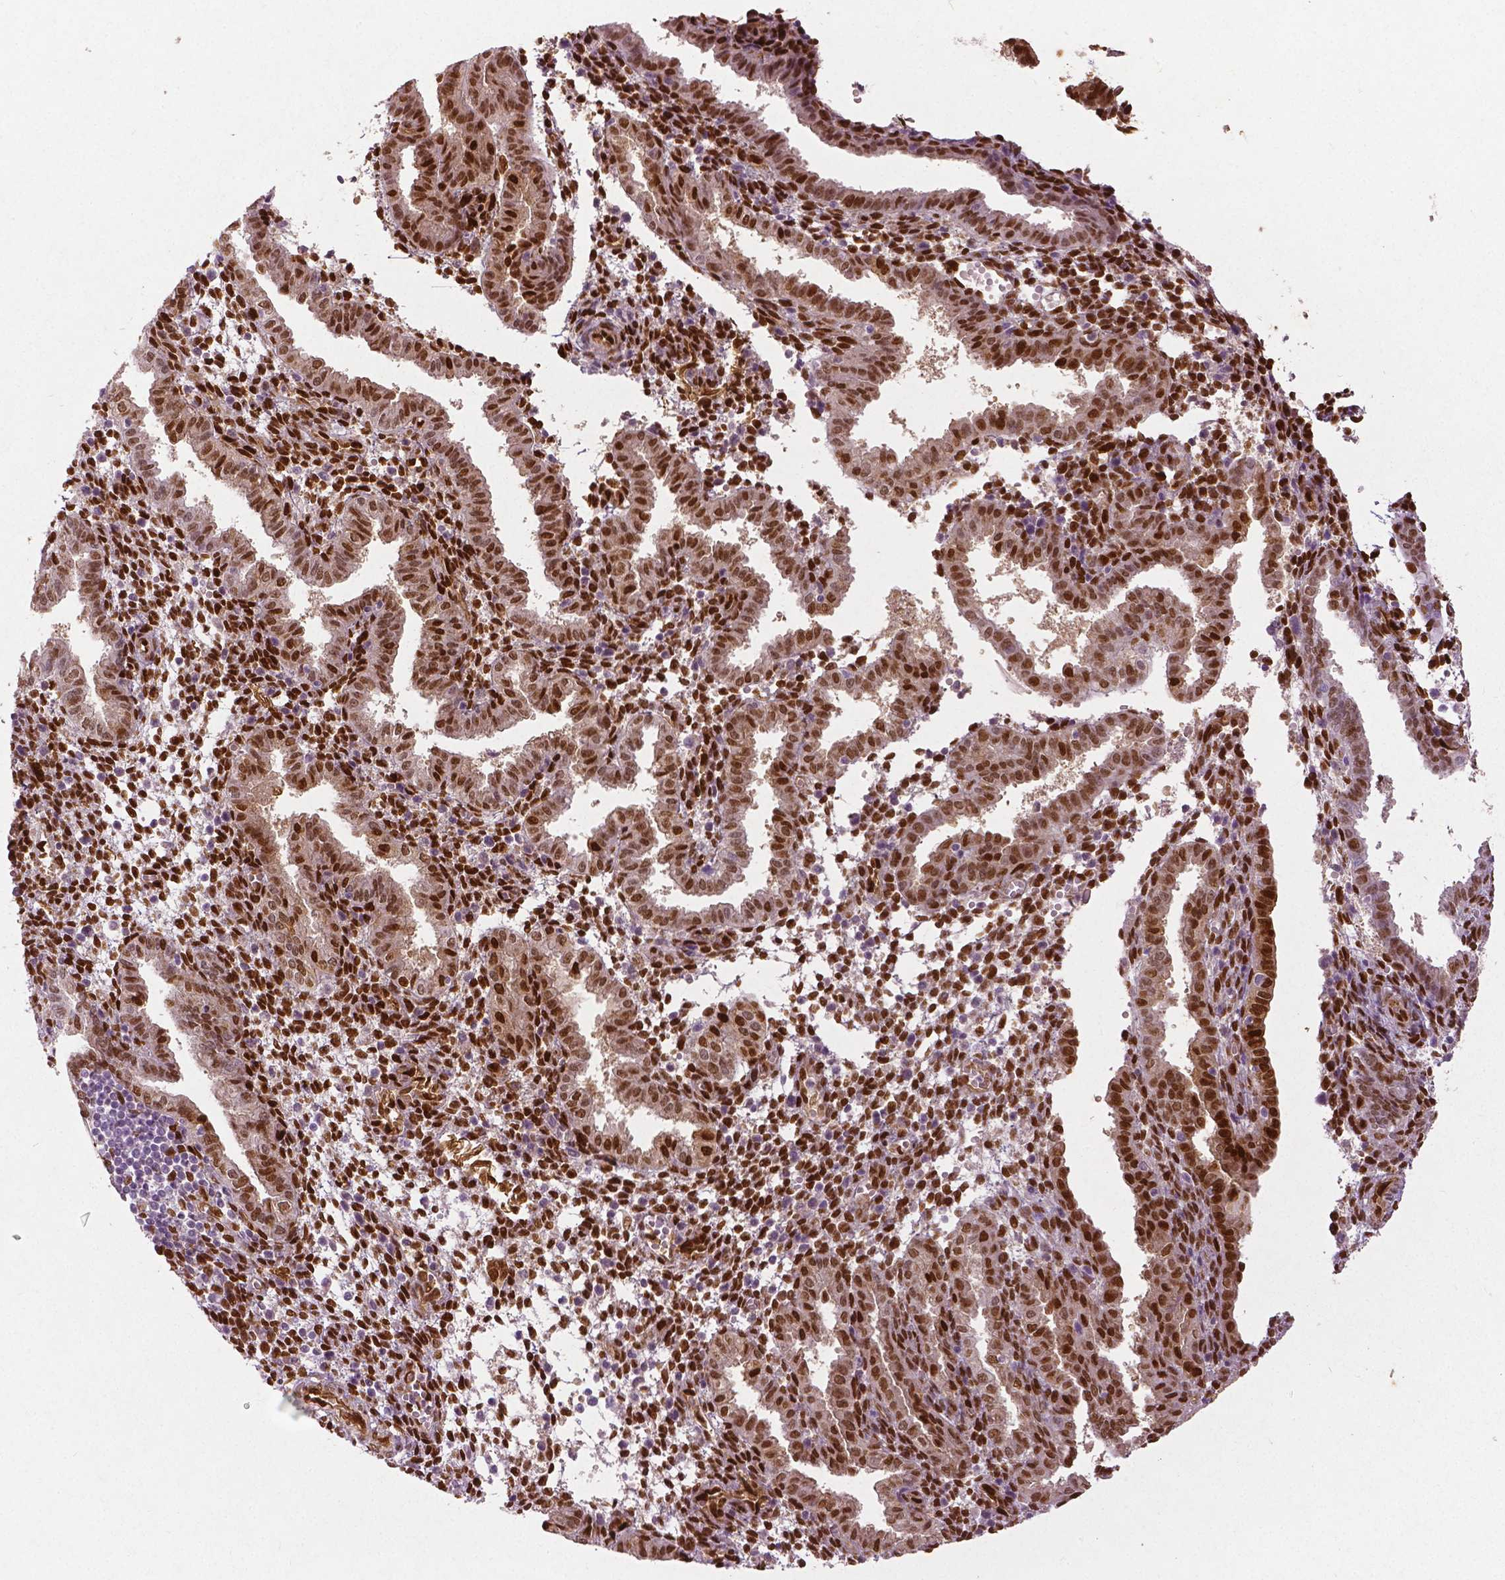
{"staining": {"intensity": "moderate", "quantity": ">75%", "location": "cytoplasmic/membranous,nuclear"}, "tissue": "endometrium", "cell_type": "Cells in endometrial stroma", "image_type": "normal", "snomed": [{"axis": "morphology", "description": "Normal tissue, NOS"}, {"axis": "topography", "description": "Endometrium"}], "caption": "Endometrium stained for a protein displays moderate cytoplasmic/membranous,nuclear positivity in cells in endometrial stroma. The protein of interest is shown in brown color, while the nuclei are stained blue.", "gene": "WWTR1", "patient": {"sex": "female", "age": 37}}